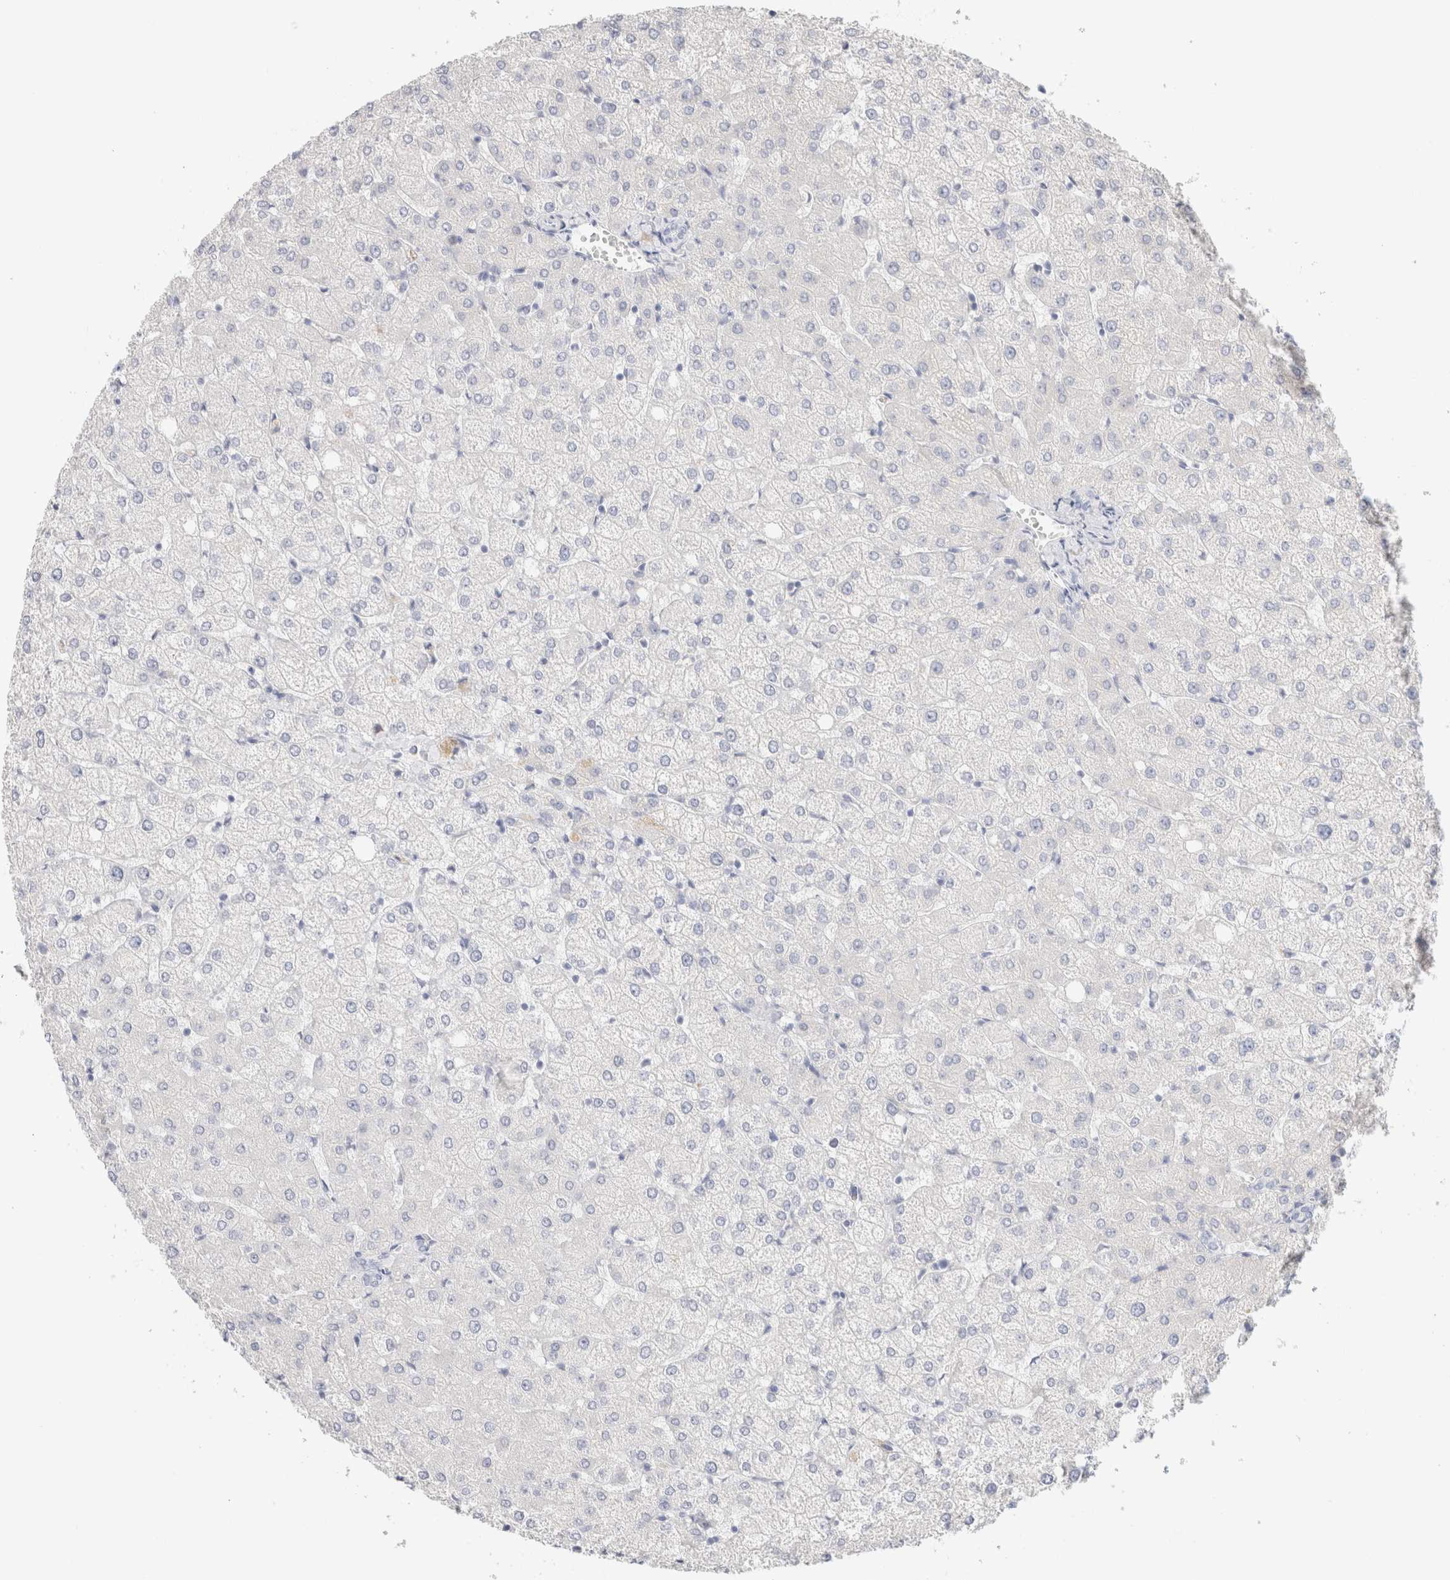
{"staining": {"intensity": "negative", "quantity": "none", "location": "none"}, "tissue": "liver", "cell_type": "Cholangiocytes", "image_type": "normal", "snomed": [{"axis": "morphology", "description": "Normal tissue, NOS"}, {"axis": "topography", "description": "Liver"}], "caption": "Cholangiocytes are negative for brown protein staining in benign liver.", "gene": "GADD45G", "patient": {"sex": "female", "age": 54}}